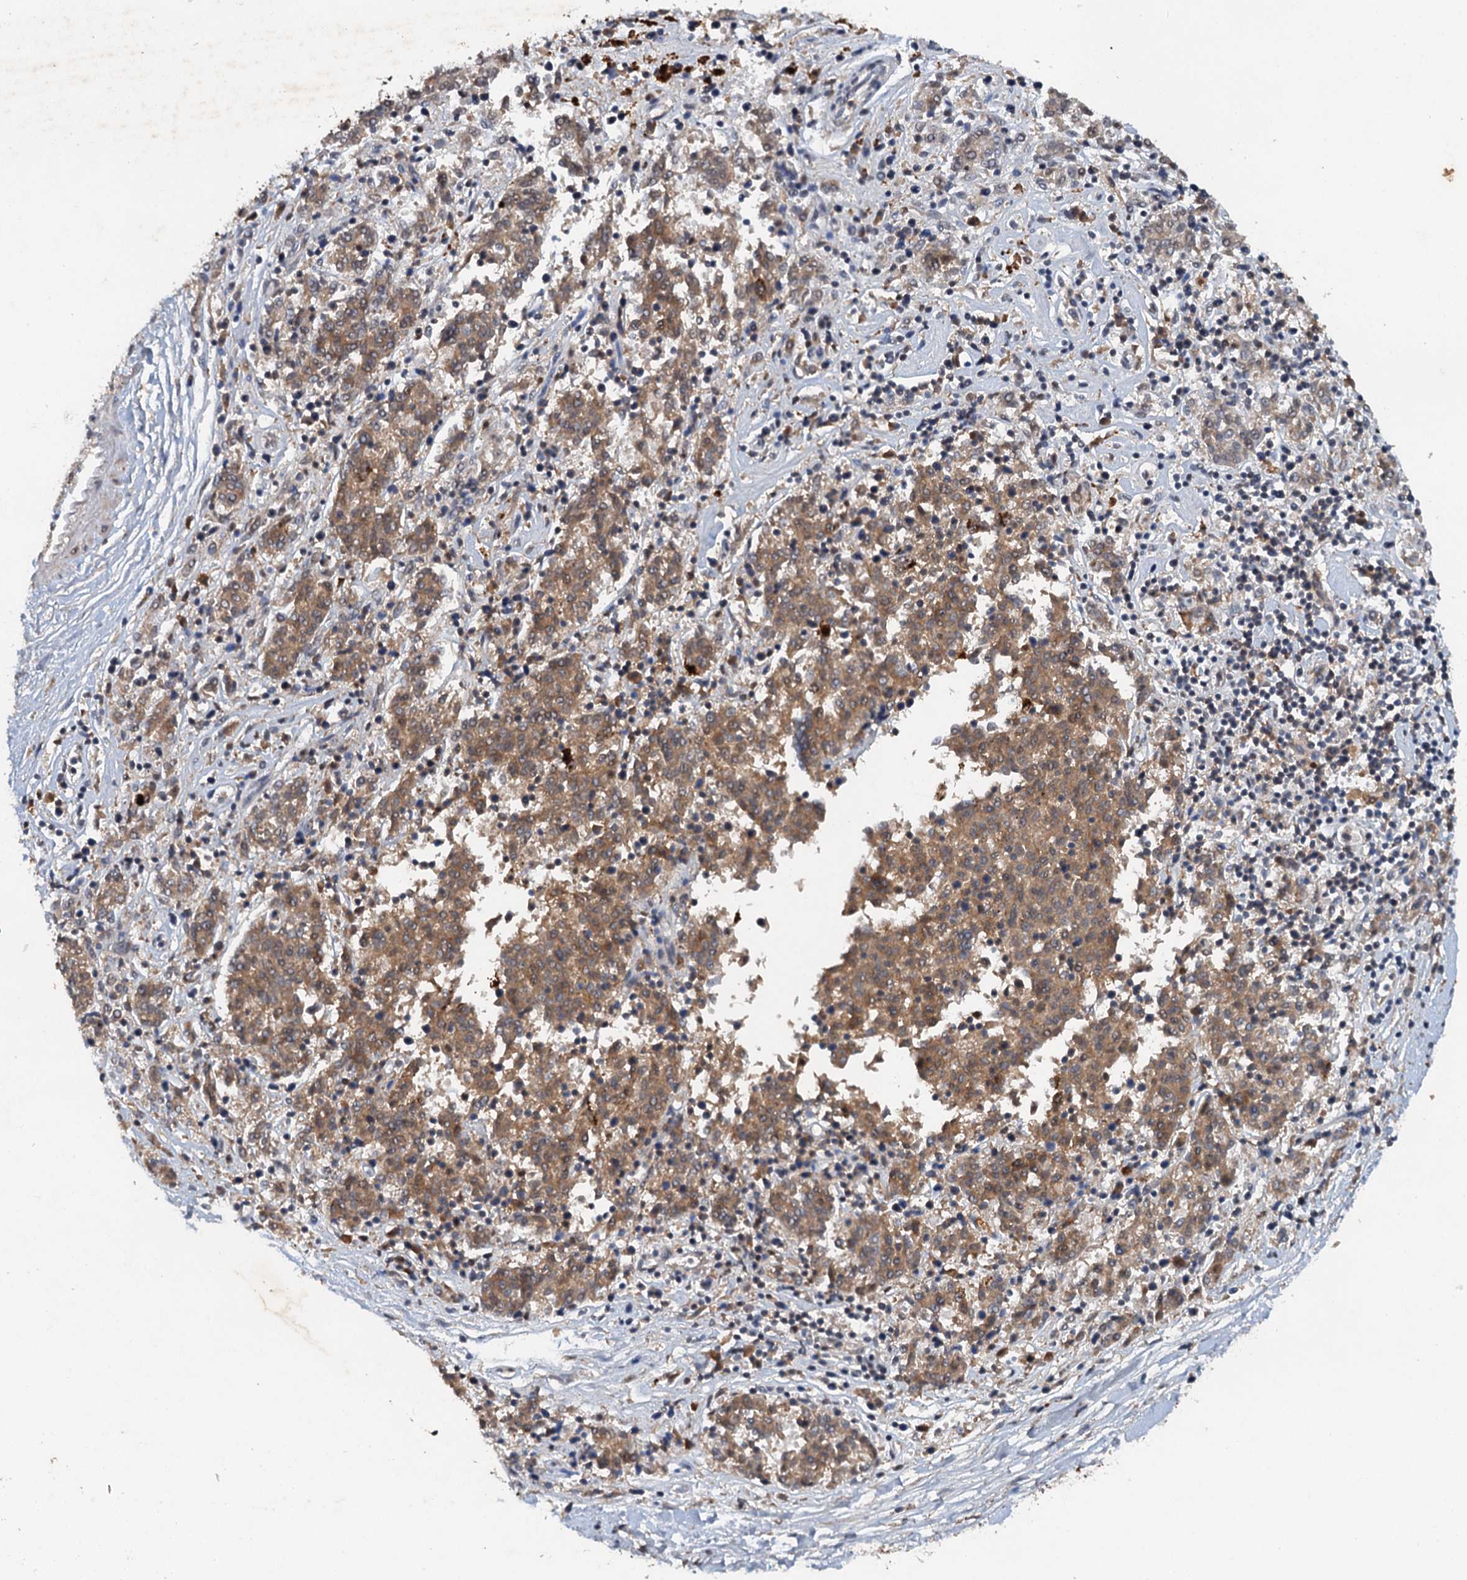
{"staining": {"intensity": "moderate", "quantity": ">75%", "location": "cytoplasmic/membranous,nuclear"}, "tissue": "melanoma", "cell_type": "Tumor cells", "image_type": "cancer", "snomed": [{"axis": "morphology", "description": "Malignant melanoma, NOS"}, {"axis": "topography", "description": "Skin"}], "caption": "This is an image of immunohistochemistry staining of malignant melanoma, which shows moderate positivity in the cytoplasmic/membranous and nuclear of tumor cells.", "gene": "CSTF3", "patient": {"sex": "female", "age": 72}}